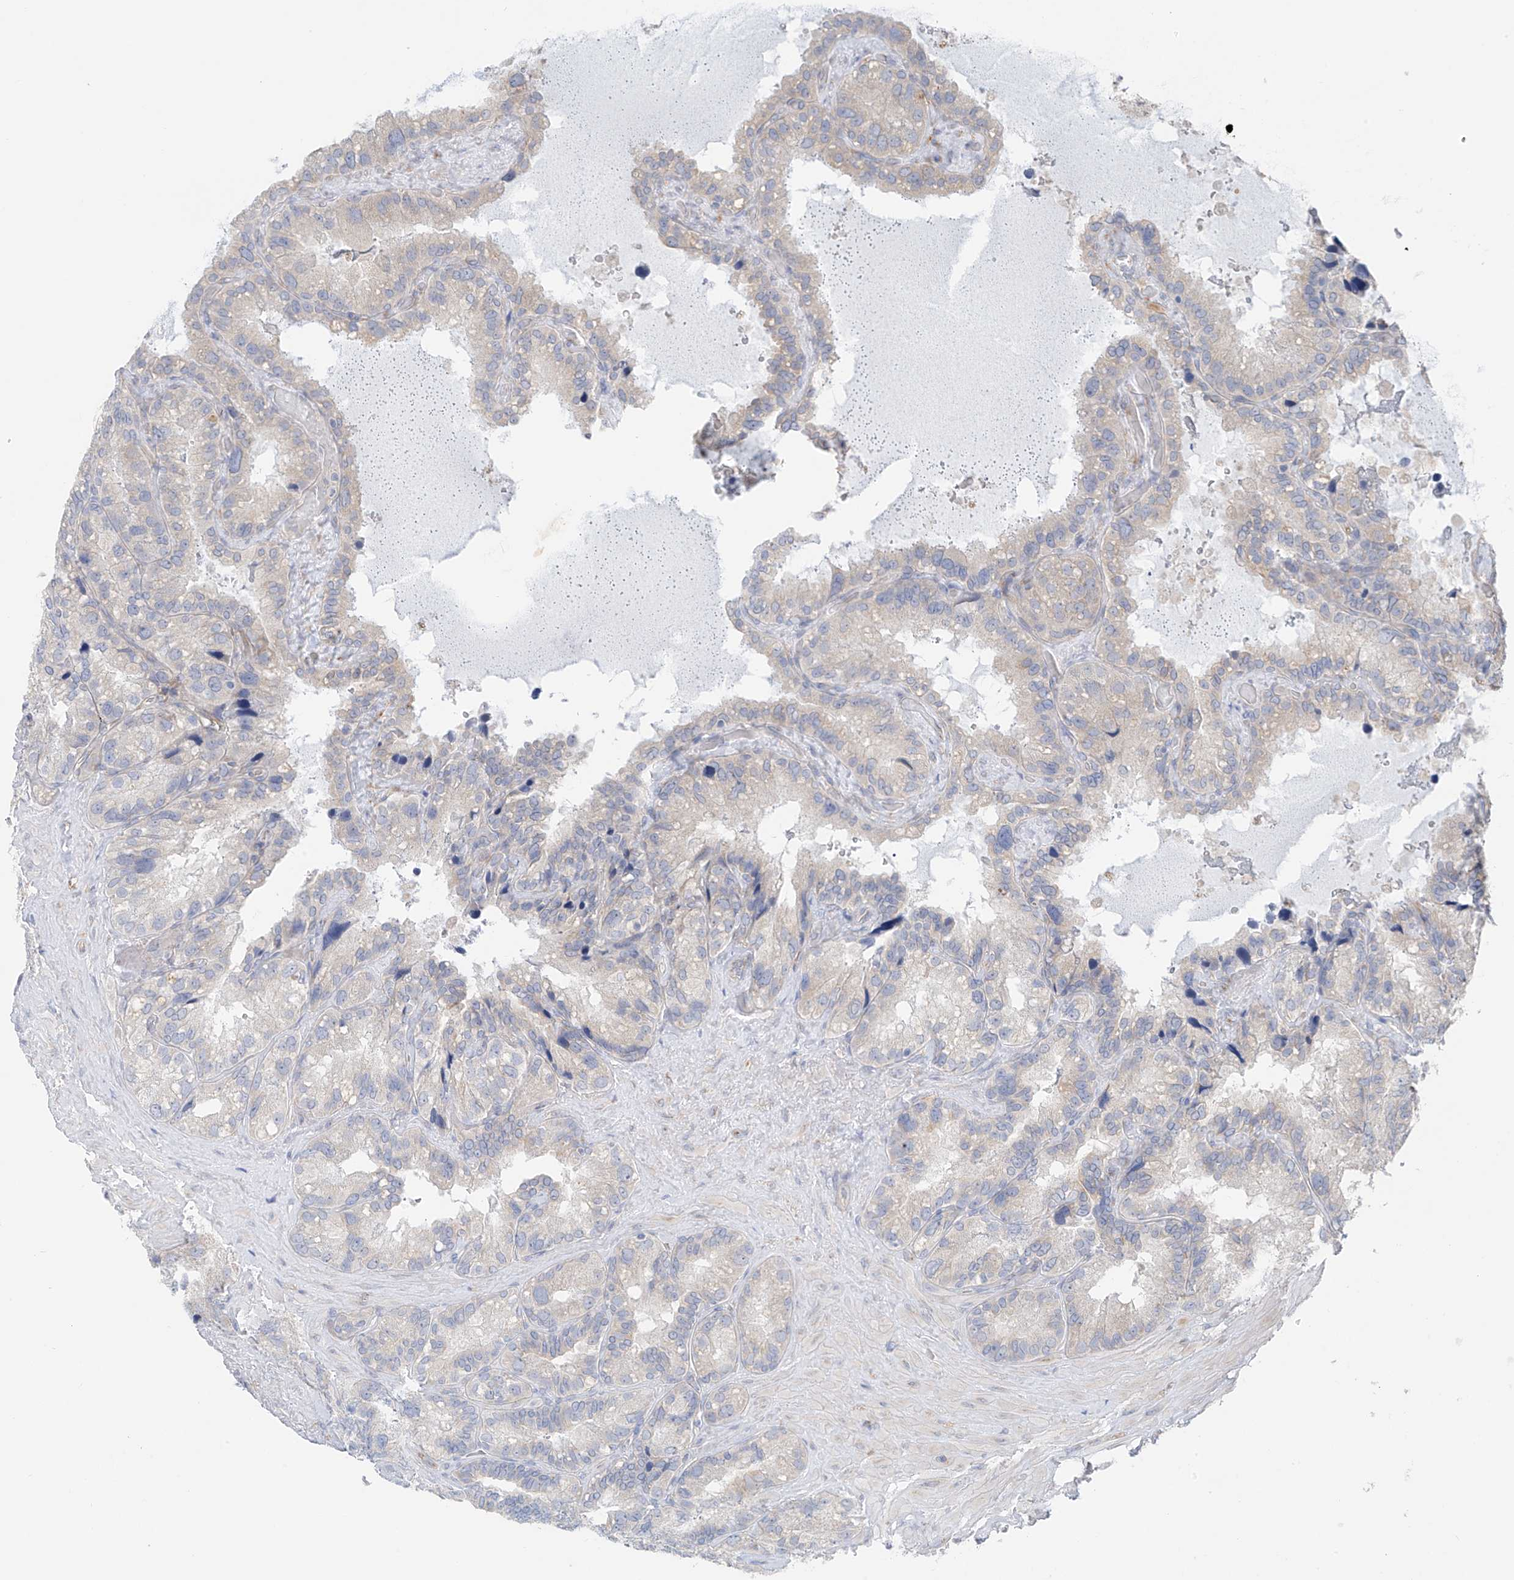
{"staining": {"intensity": "weak", "quantity": "<25%", "location": "cytoplasmic/membranous"}, "tissue": "seminal vesicle", "cell_type": "Glandular cells", "image_type": "normal", "snomed": [{"axis": "morphology", "description": "Normal tissue, NOS"}, {"axis": "topography", "description": "Prostate"}, {"axis": "topography", "description": "Seminal veicle"}], "caption": "Immunohistochemical staining of normal human seminal vesicle reveals no significant positivity in glandular cells.", "gene": "NALCN", "patient": {"sex": "male", "age": 68}}